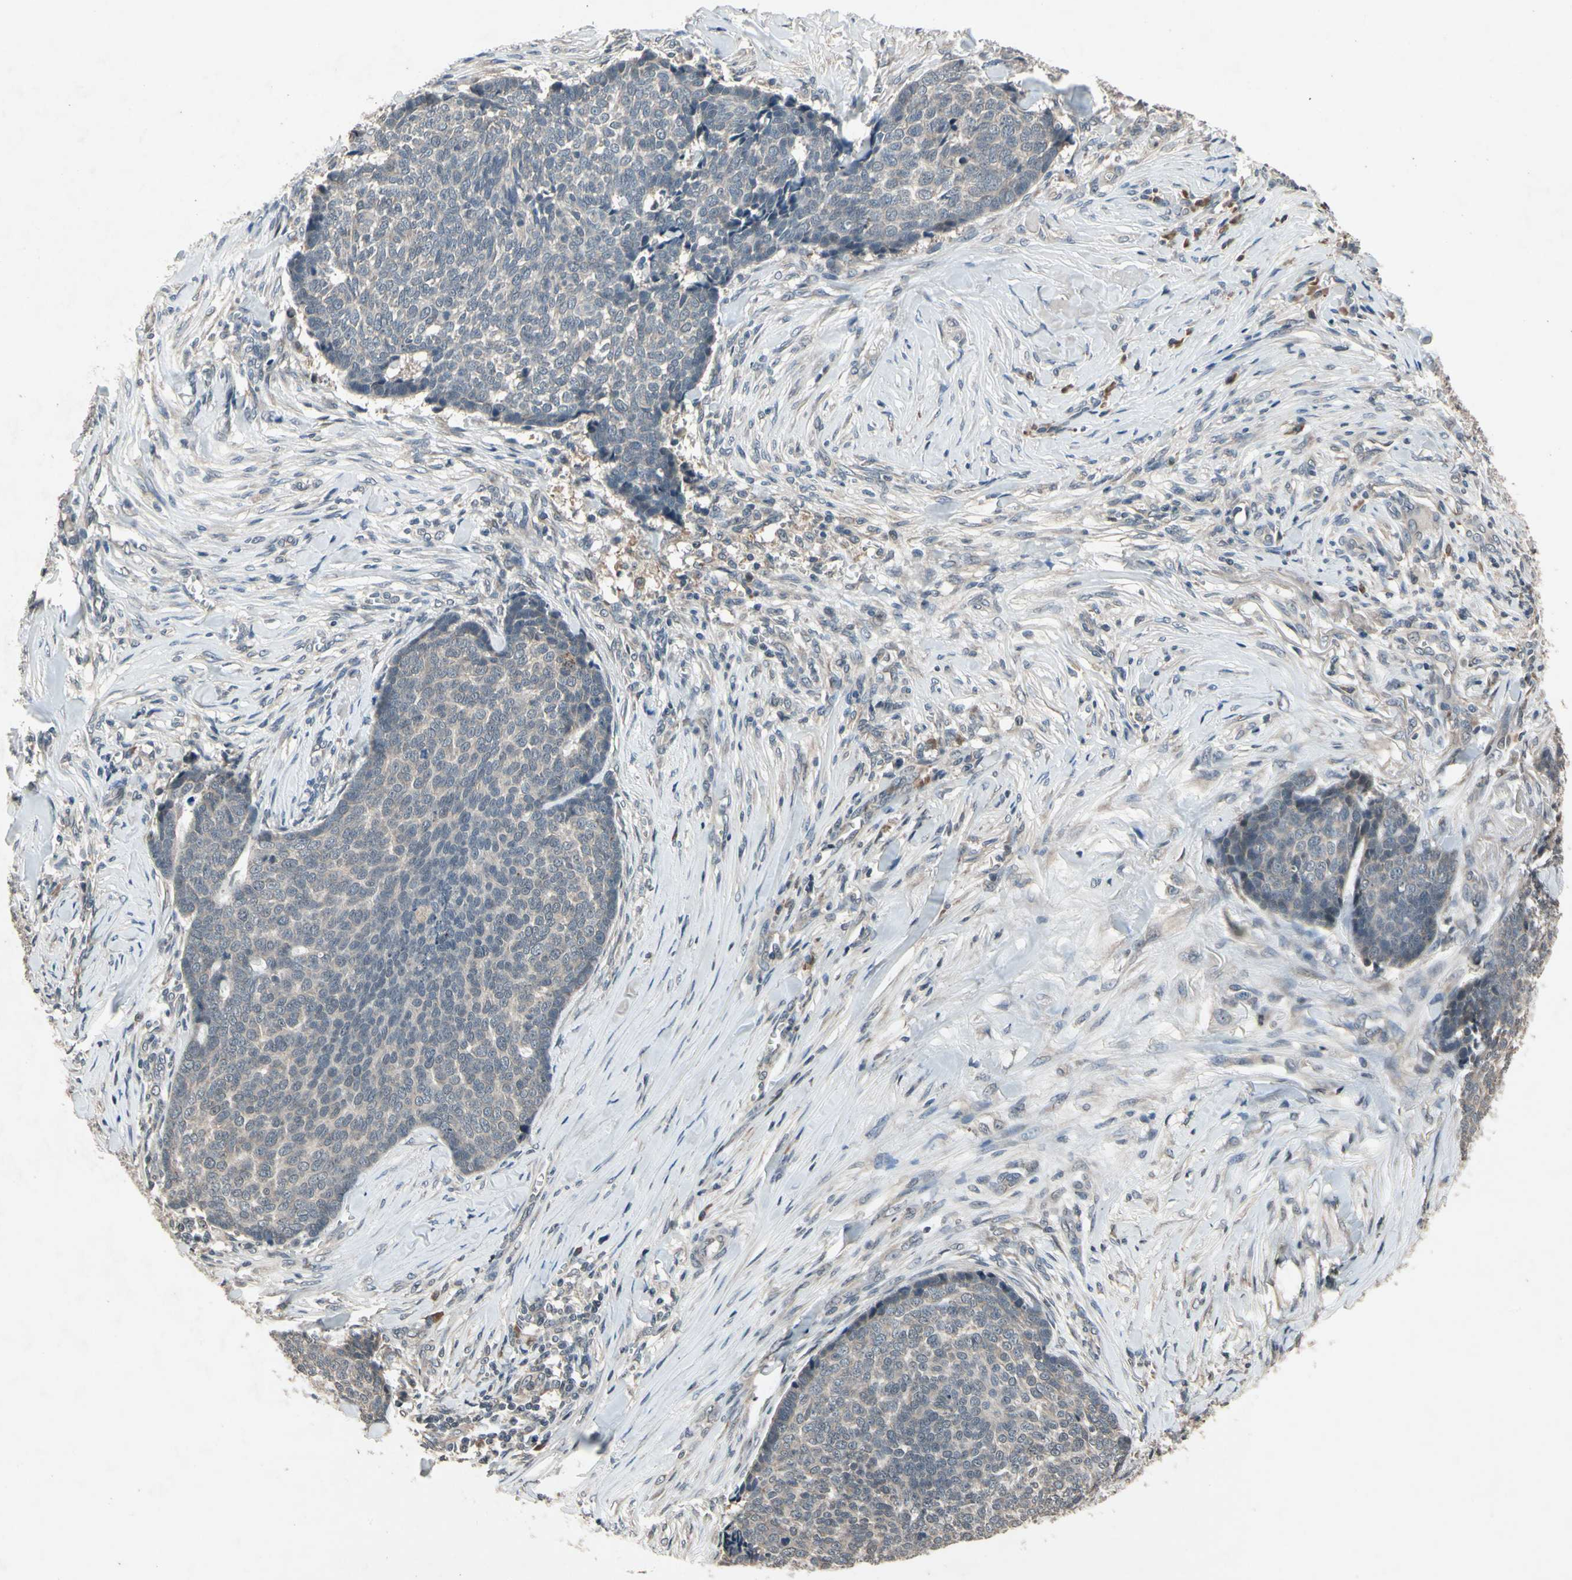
{"staining": {"intensity": "weak", "quantity": "25%-75%", "location": "cytoplasmic/membranous"}, "tissue": "skin cancer", "cell_type": "Tumor cells", "image_type": "cancer", "snomed": [{"axis": "morphology", "description": "Basal cell carcinoma"}, {"axis": "topography", "description": "Skin"}], "caption": "Skin basal cell carcinoma tissue demonstrates weak cytoplasmic/membranous staining in approximately 25%-75% of tumor cells, visualized by immunohistochemistry. (IHC, brightfield microscopy, high magnification).", "gene": "DPY19L3", "patient": {"sex": "male", "age": 84}}